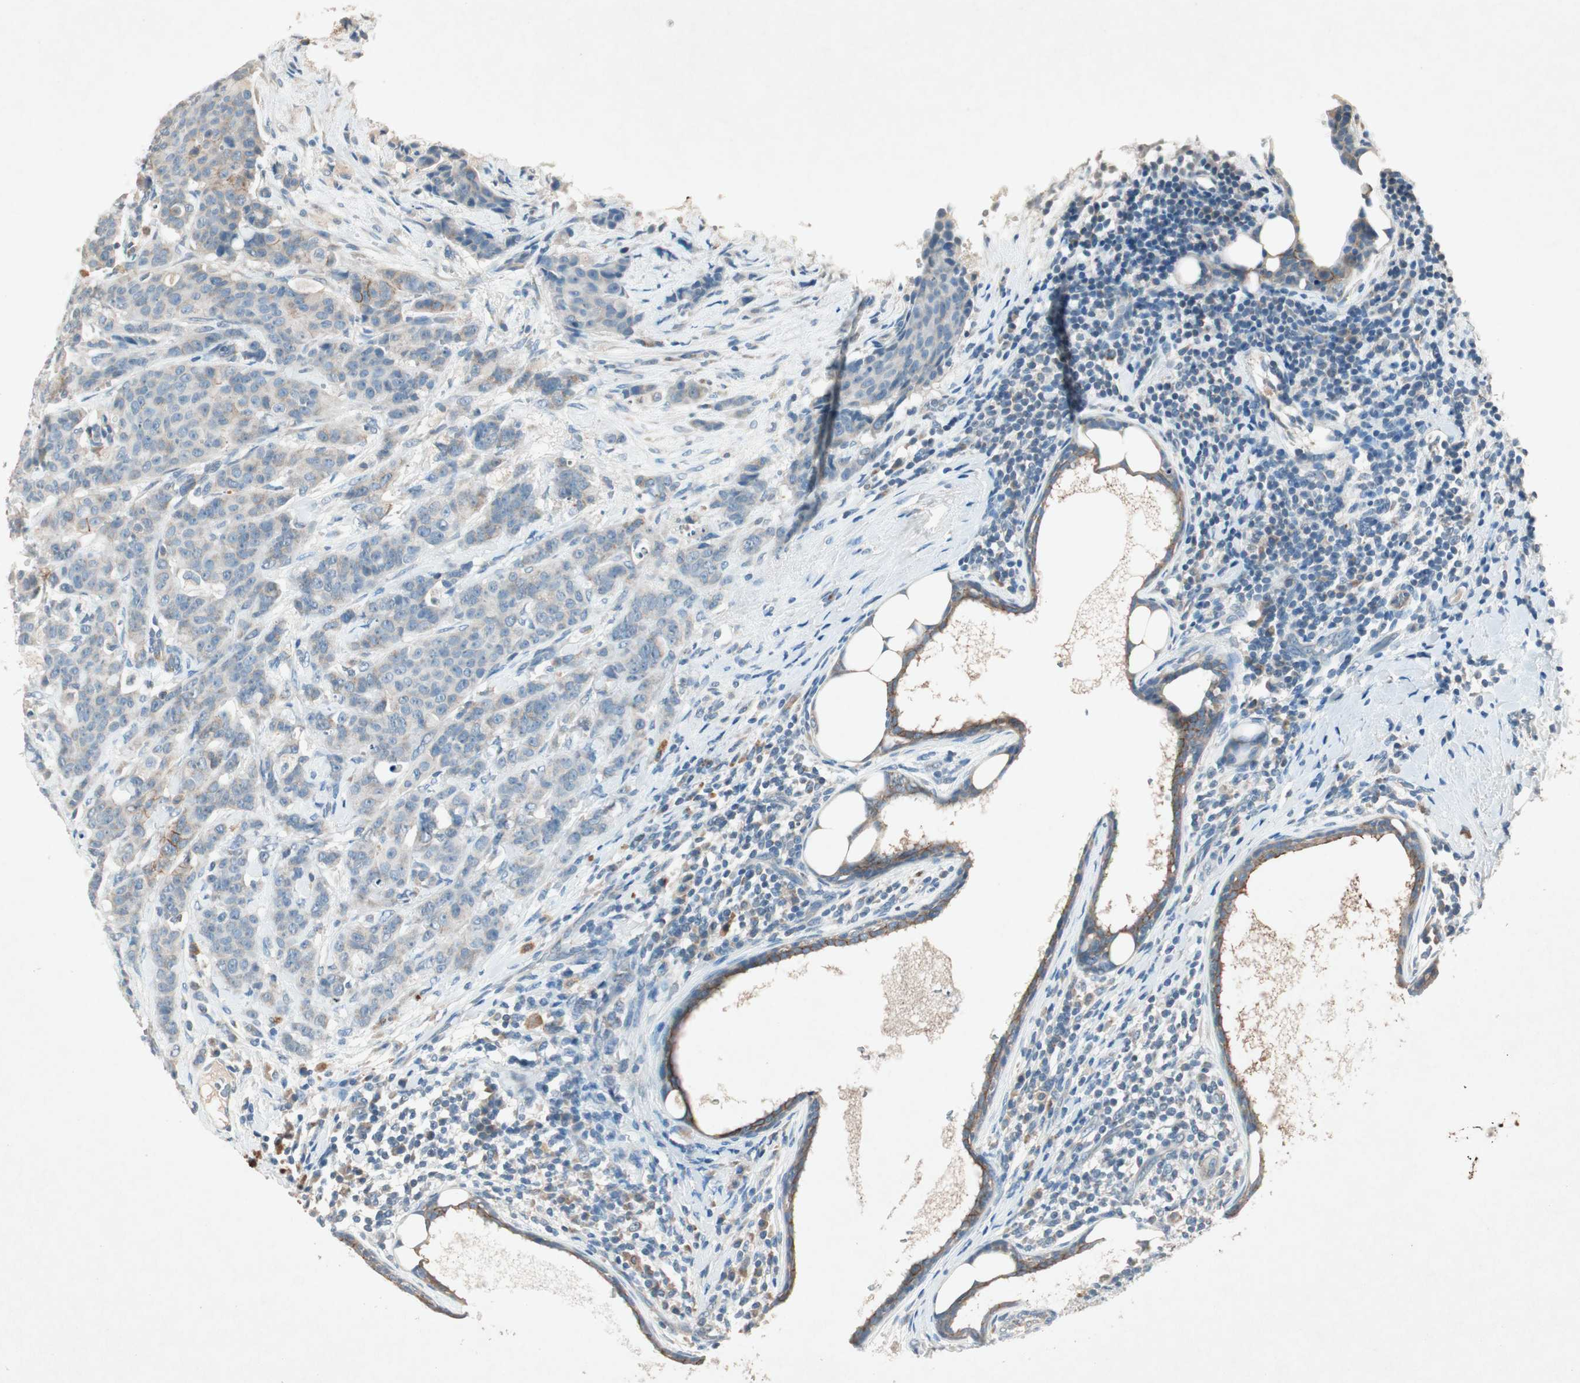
{"staining": {"intensity": "moderate", "quantity": "<25%", "location": "cytoplasmic/membranous"}, "tissue": "breast cancer", "cell_type": "Tumor cells", "image_type": "cancer", "snomed": [{"axis": "morphology", "description": "Duct carcinoma"}, {"axis": "topography", "description": "Breast"}], "caption": "Immunohistochemistry (IHC) micrograph of breast cancer stained for a protein (brown), which displays low levels of moderate cytoplasmic/membranous staining in about <25% of tumor cells.", "gene": "NKAIN1", "patient": {"sex": "female", "age": 40}}